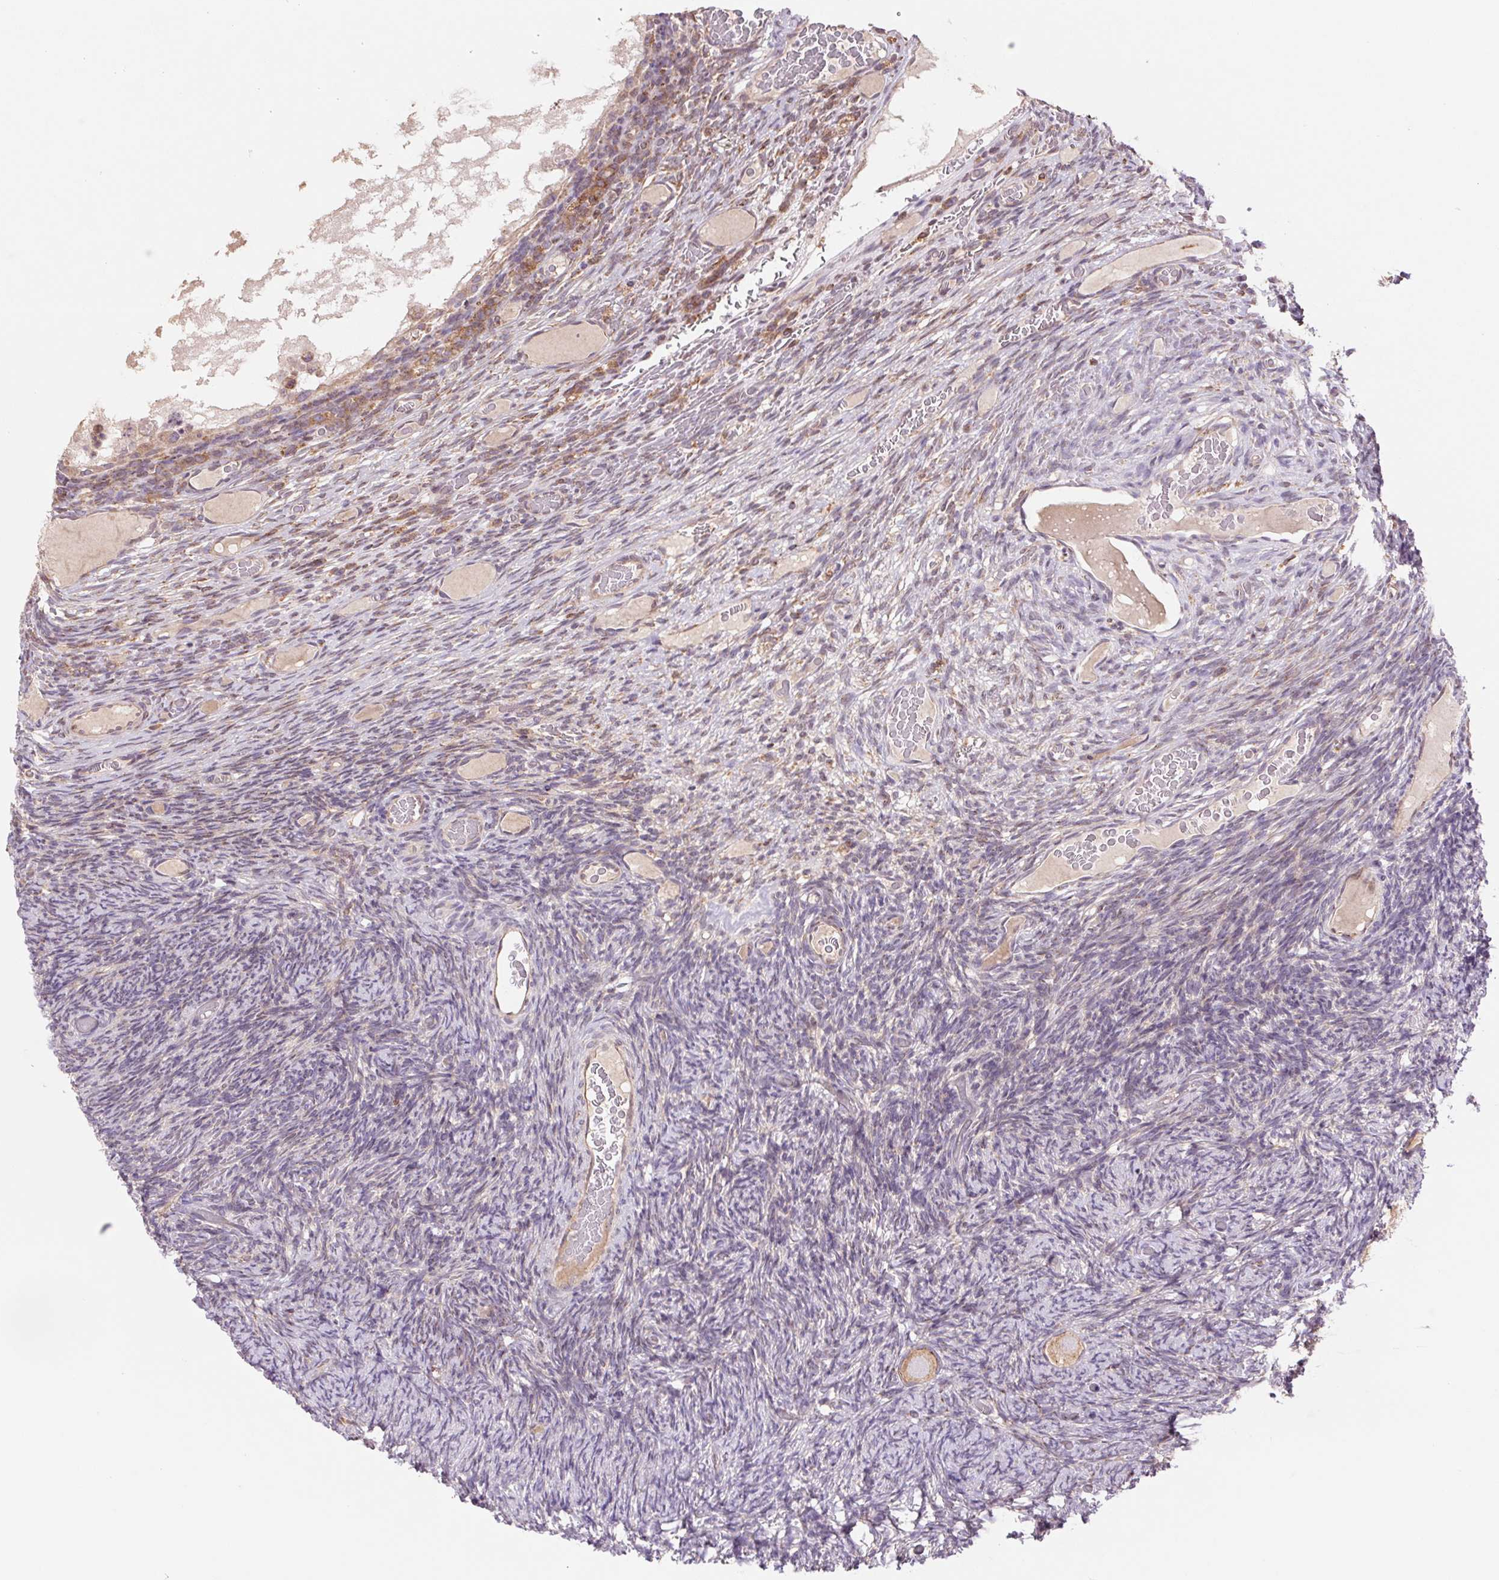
{"staining": {"intensity": "moderate", "quantity": "25%-75%", "location": "cytoplasmic/membranous"}, "tissue": "ovary", "cell_type": "Follicle cells", "image_type": "normal", "snomed": [{"axis": "morphology", "description": "Normal tissue, NOS"}, {"axis": "topography", "description": "Ovary"}], "caption": "IHC (DAB (3,3'-diaminobenzidine)) staining of benign human ovary displays moderate cytoplasmic/membranous protein staining in approximately 25%-75% of follicle cells.", "gene": "KLHL20", "patient": {"sex": "female", "age": 34}}